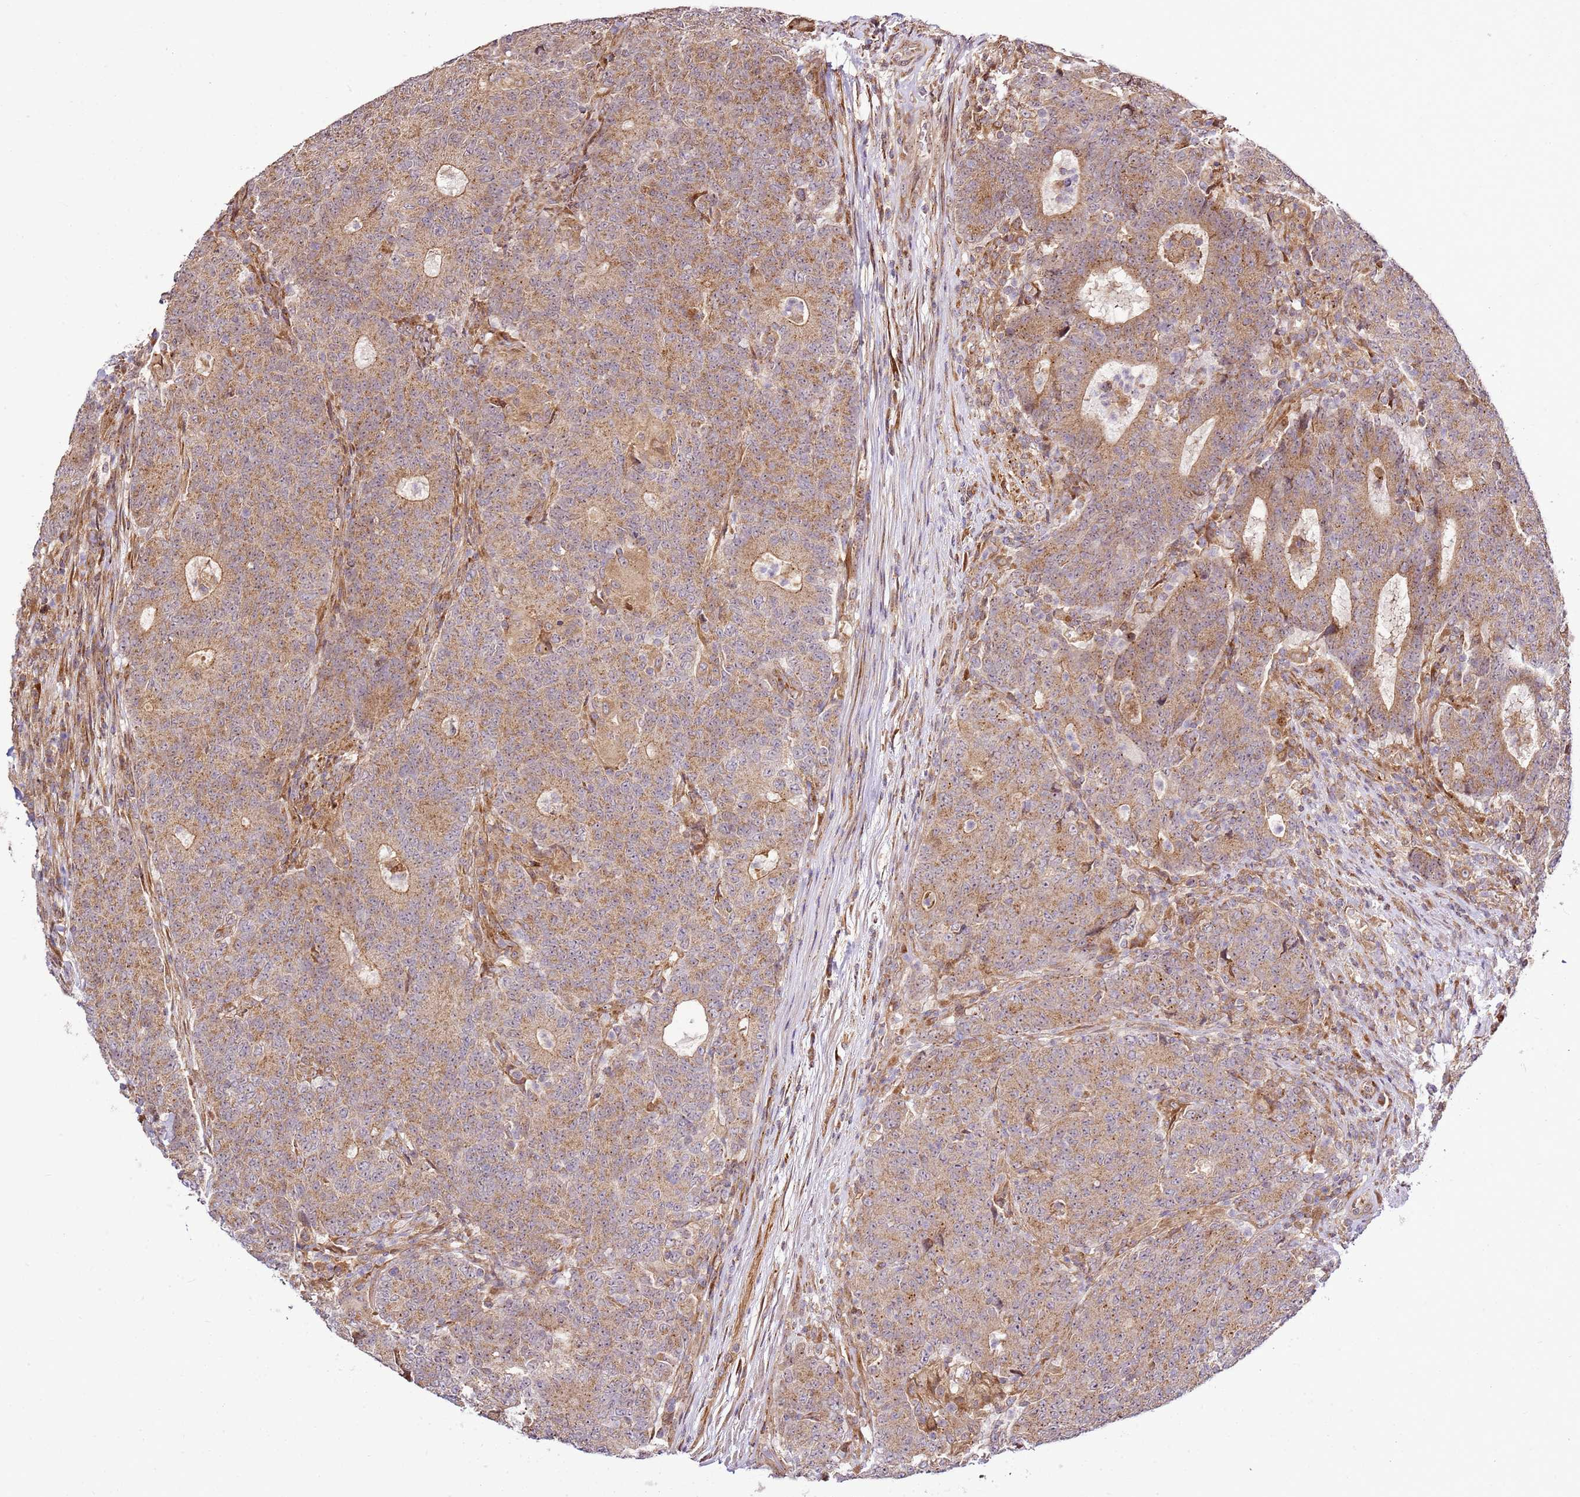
{"staining": {"intensity": "moderate", "quantity": ">75%", "location": "cytoplasmic/membranous"}, "tissue": "colorectal cancer", "cell_type": "Tumor cells", "image_type": "cancer", "snomed": [{"axis": "morphology", "description": "Adenocarcinoma, NOS"}, {"axis": "topography", "description": "Colon"}], "caption": "There is medium levels of moderate cytoplasmic/membranous expression in tumor cells of colorectal cancer (adenocarcinoma), as demonstrated by immunohistochemical staining (brown color).", "gene": "RASA3", "patient": {"sex": "female", "age": 75}}